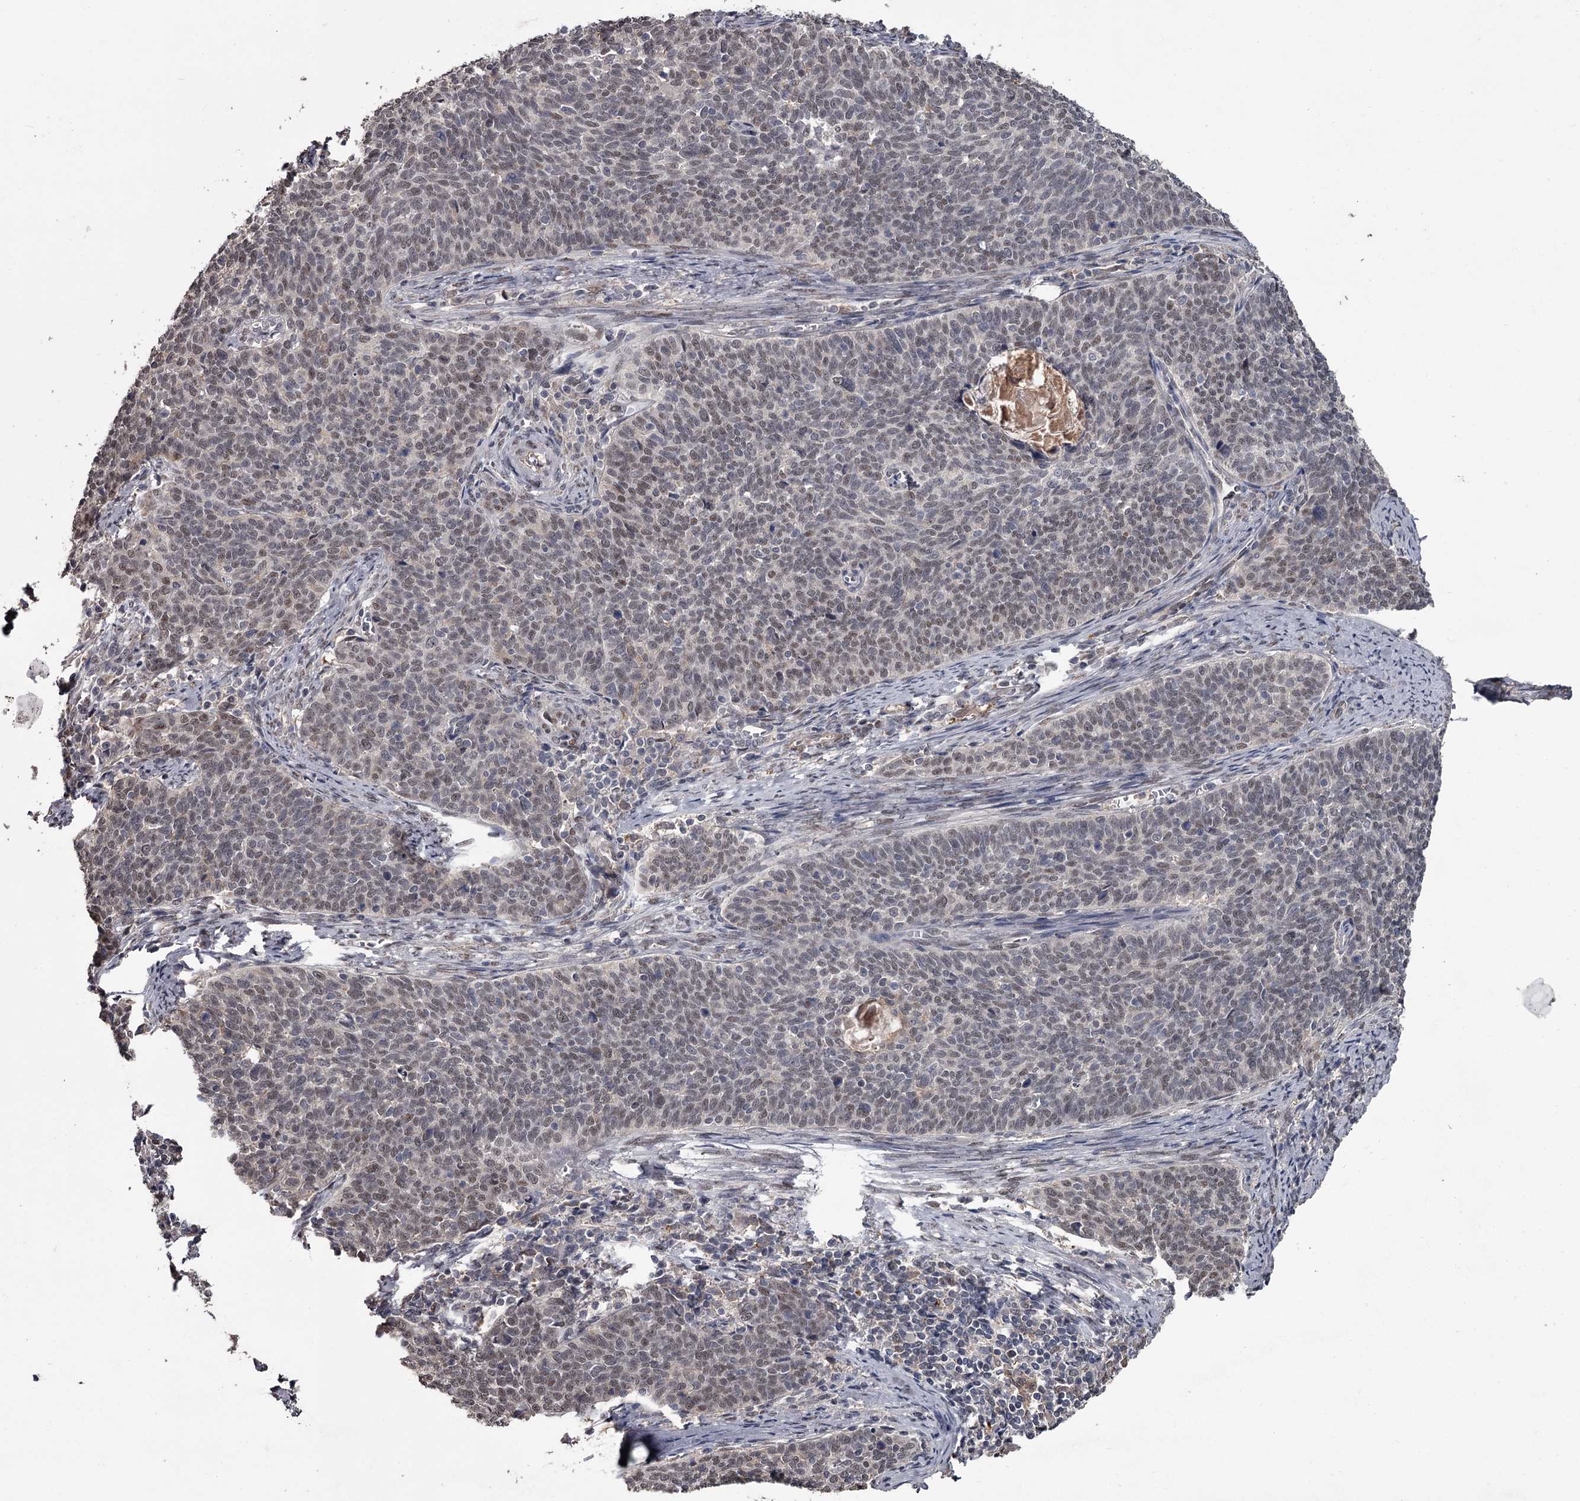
{"staining": {"intensity": "weak", "quantity": "25%-75%", "location": "nuclear"}, "tissue": "cervical cancer", "cell_type": "Tumor cells", "image_type": "cancer", "snomed": [{"axis": "morphology", "description": "Squamous cell carcinoma, NOS"}, {"axis": "topography", "description": "Cervix"}], "caption": "Human squamous cell carcinoma (cervical) stained for a protein (brown) reveals weak nuclear positive expression in about 25%-75% of tumor cells.", "gene": "PRPF40B", "patient": {"sex": "female", "age": 39}}